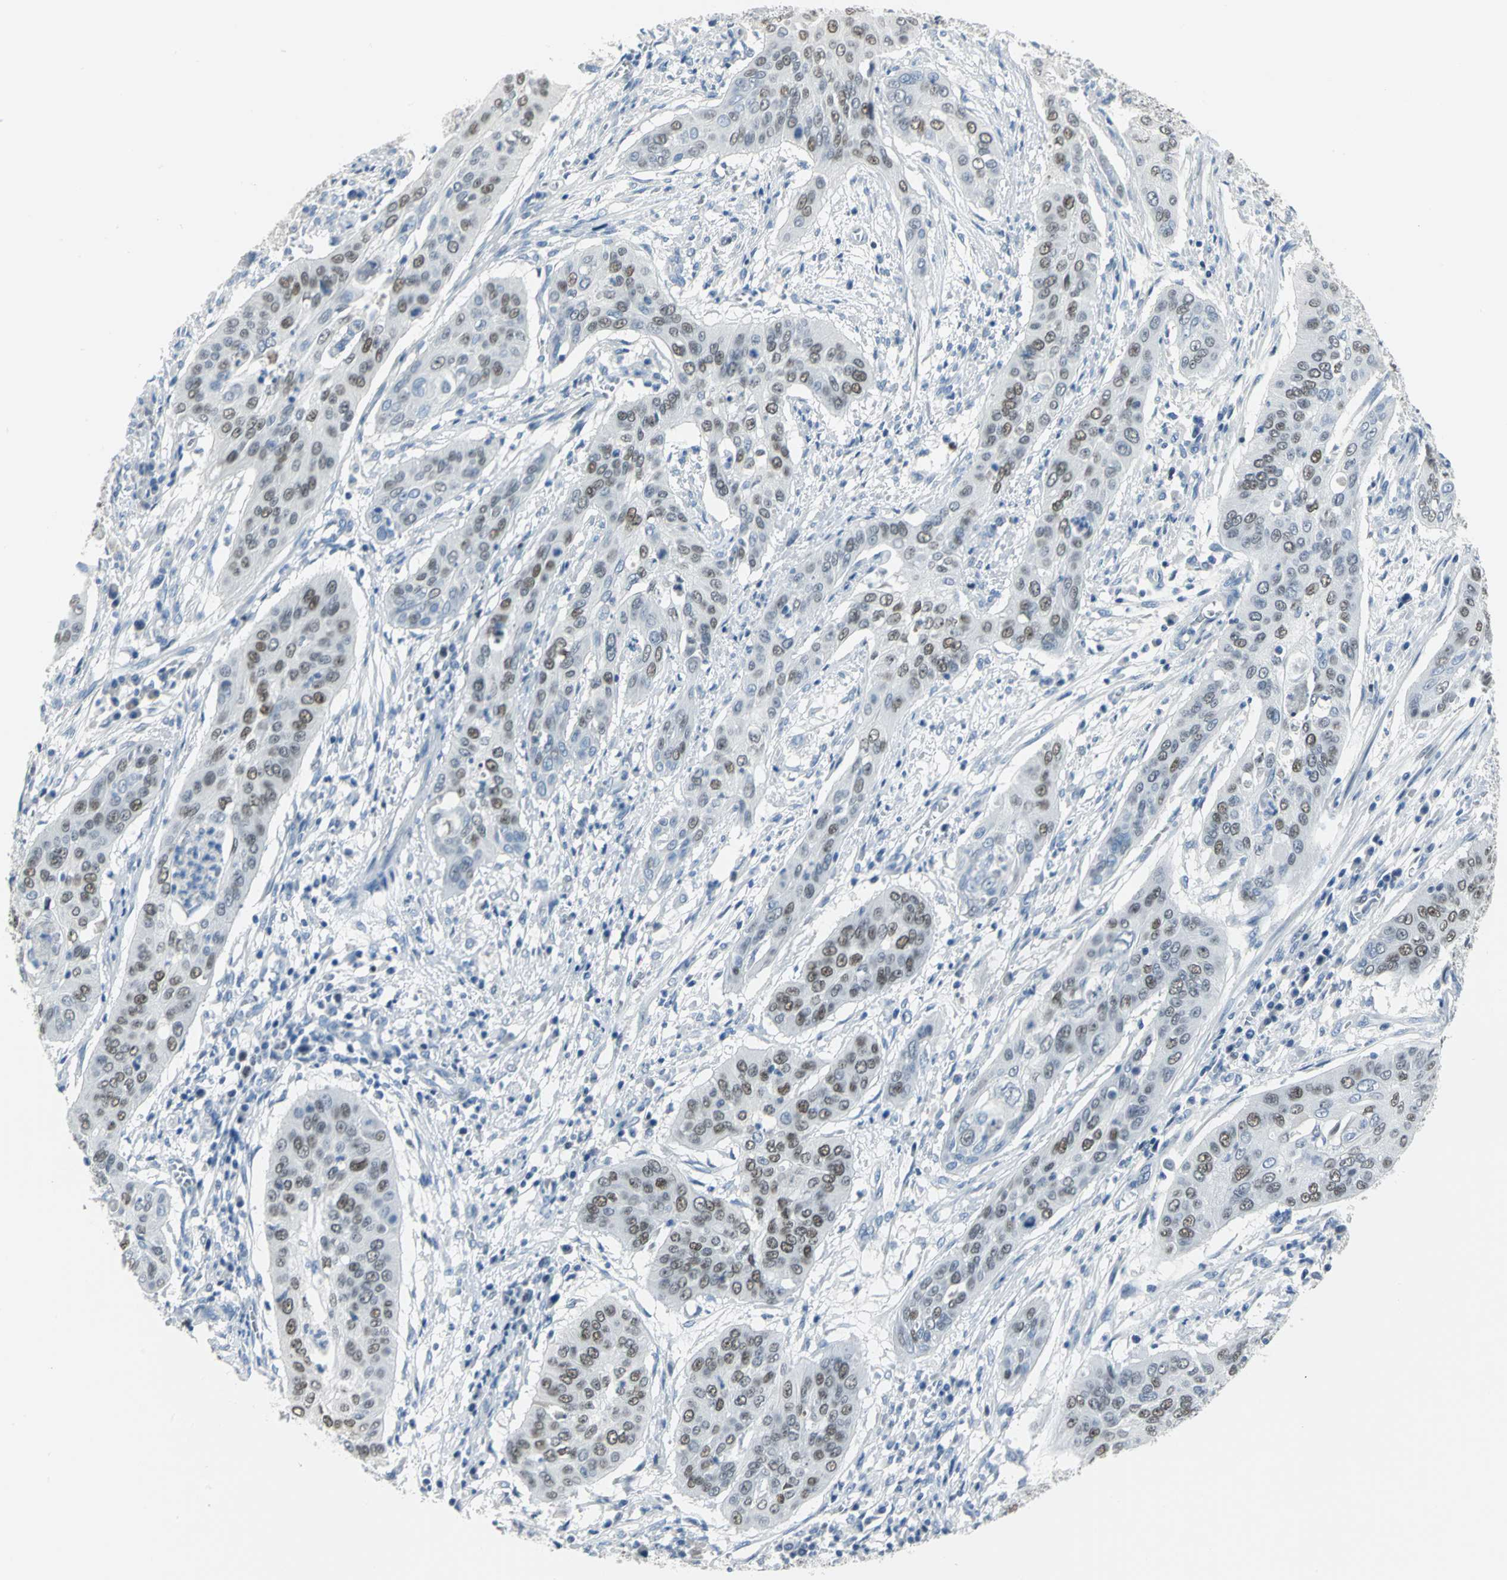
{"staining": {"intensity": "moderate", "quantity": ">75%", "location": "cytoplasmic/membranous"}, "tissue": "cervical cancer", "cell_type": "Tumor cells", "image_type": "cancer", "snomed": [{"axis": "morphology", "description": "Squamous cell carcinoma, NOS"}, {"axis": "topography", "description": "Cervix"}], "caption": "Cervical cancer stained with a brown dye displays moderate cytoplasmic/membranous positive expression in approximately >75% of tumor cells.", "gene": "MCM3", "patient": {"sex": "female", "age": 39}}